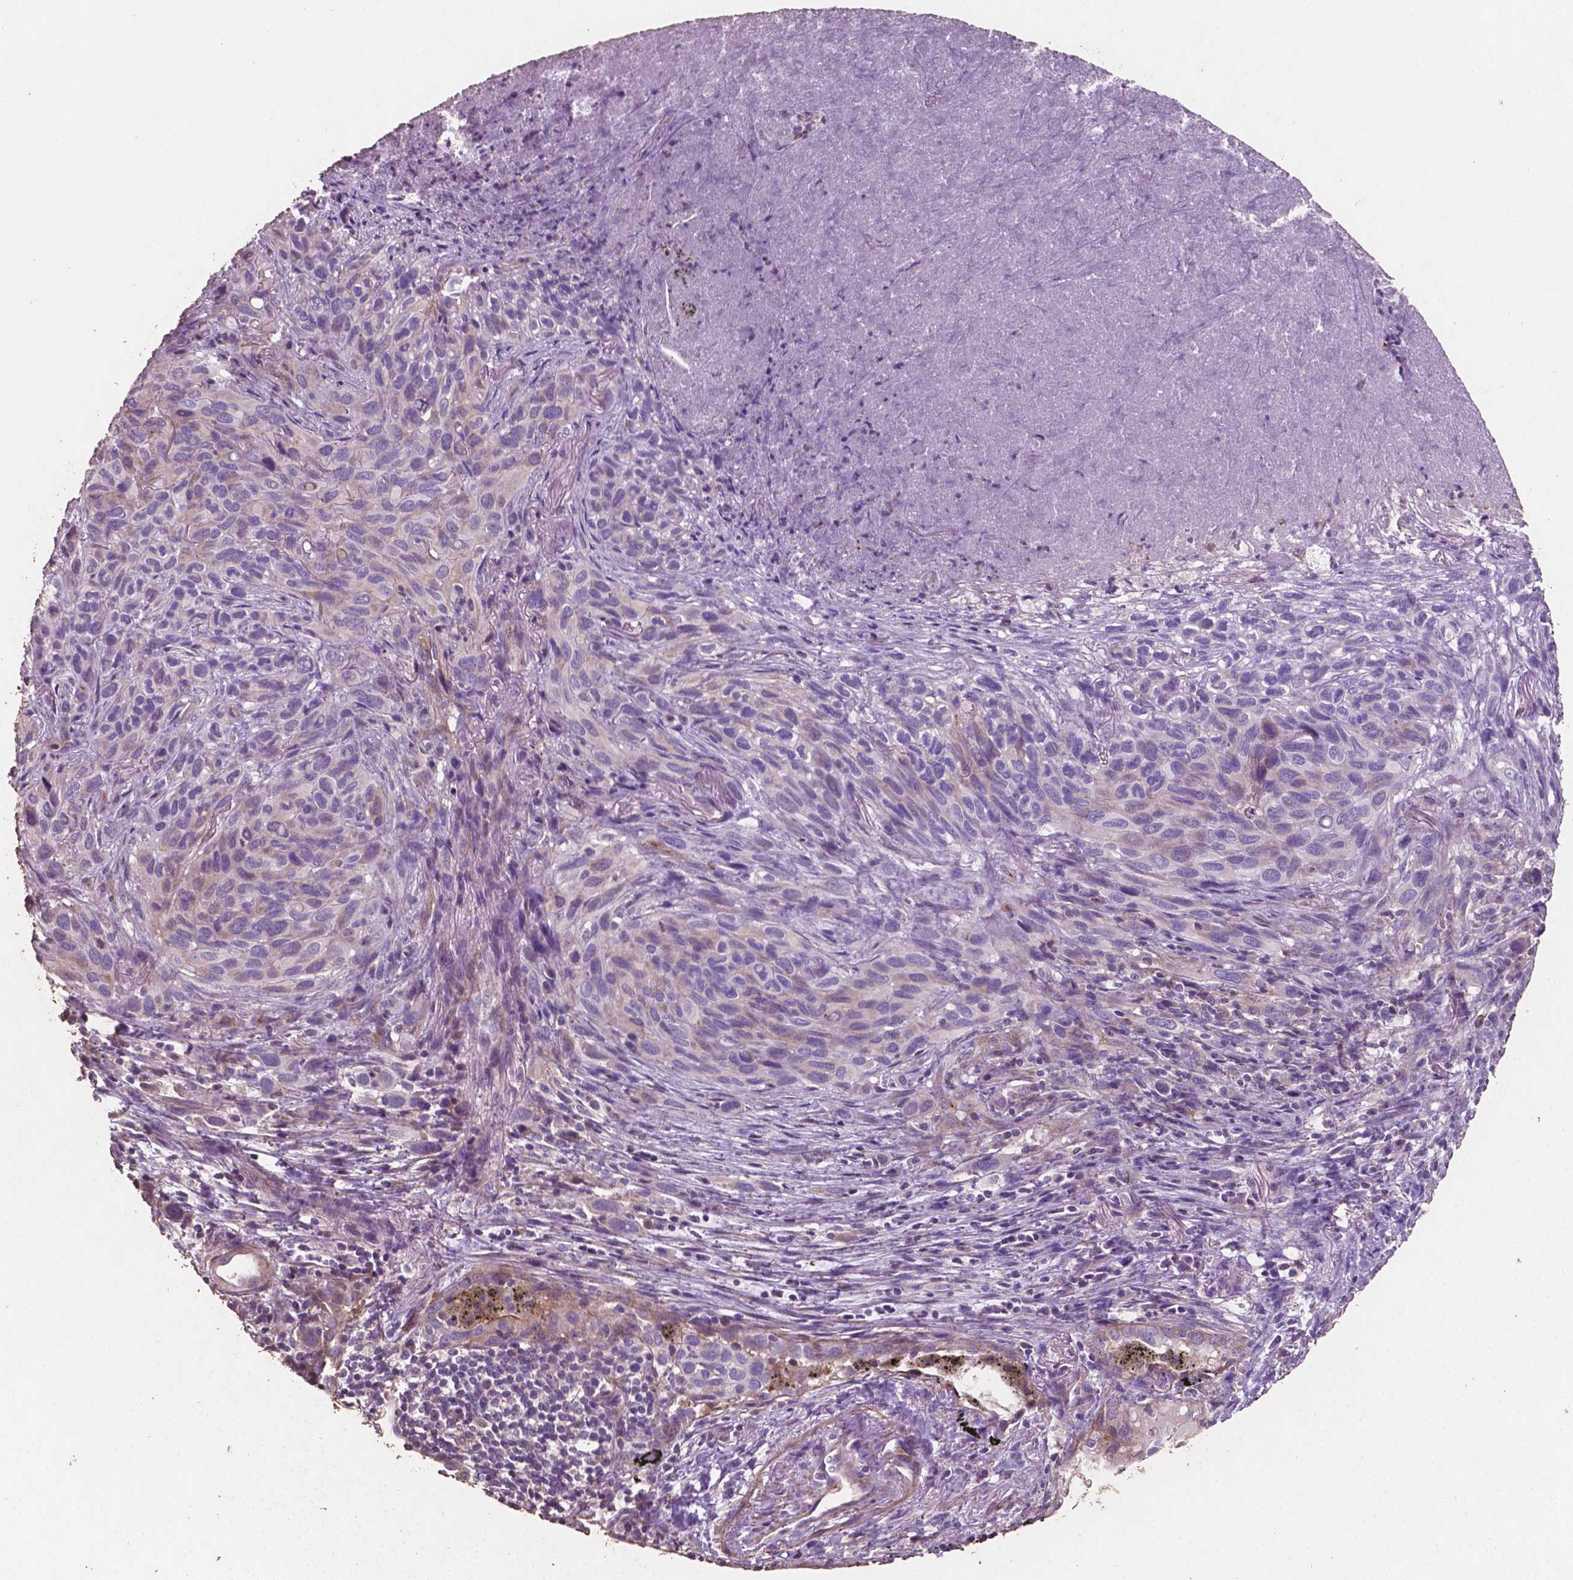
{"staining": {"intensity": "negative", "quantity": "none", "location": "none"}, "tissue": "melanoma", "cell_type": "Tumor cells", "image_type": "cancer", "snomed": [{"axis": "morphology", "description": "Malignant melanoma, Metastatic site"}, {"axis": "topography", "description": "Lung"}], "caption": "IHC of melanoma shows no positivity in tumor cells. Brightfield microscopy of immunohistochemistry (IHC) stained with DAB (3,3'-diaminobenzidine) (brown) and hematoxylin (blue), captured at high magnification.", "gene": "COMMD4", "patient": {"sex": "male", "age": 48}}